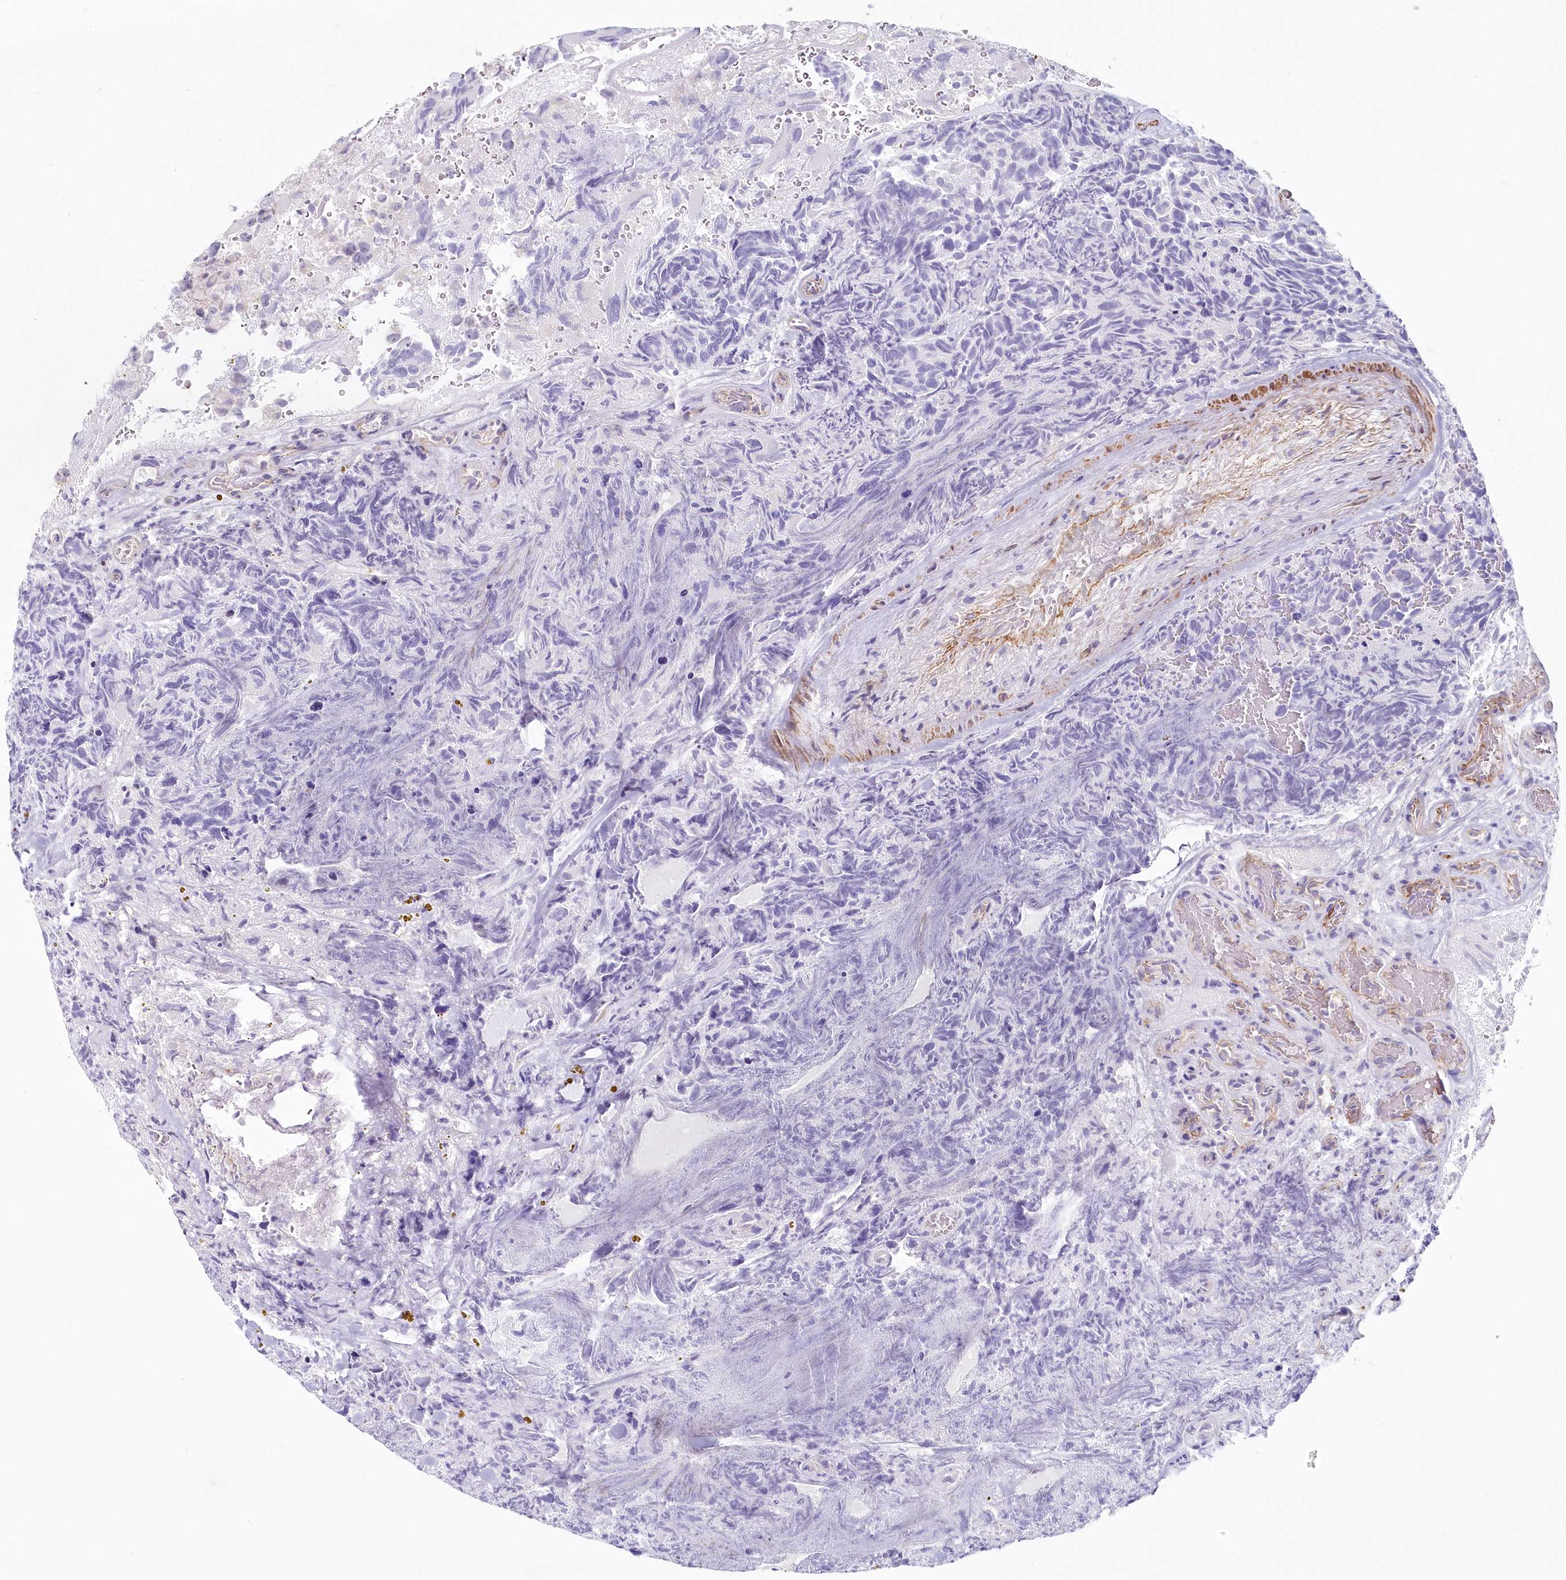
{"staining": {"intensity": "negative", "quantity": "none", "location": "none"}, "tissue": "glioma", "cell_type": "Tumor cells", "image_type": "cancer", "snomed": [{"axis": "morphology", "description": "Glioma, malignant, High grade"}, {"axis": "topography", "description": "Brain"}], "caption": "Glioma was stained to show a protein in brown. There is no significant expression in tumor cells.", "gene": "ABHD8", "patient": {"sex": "male", "age": 69}}